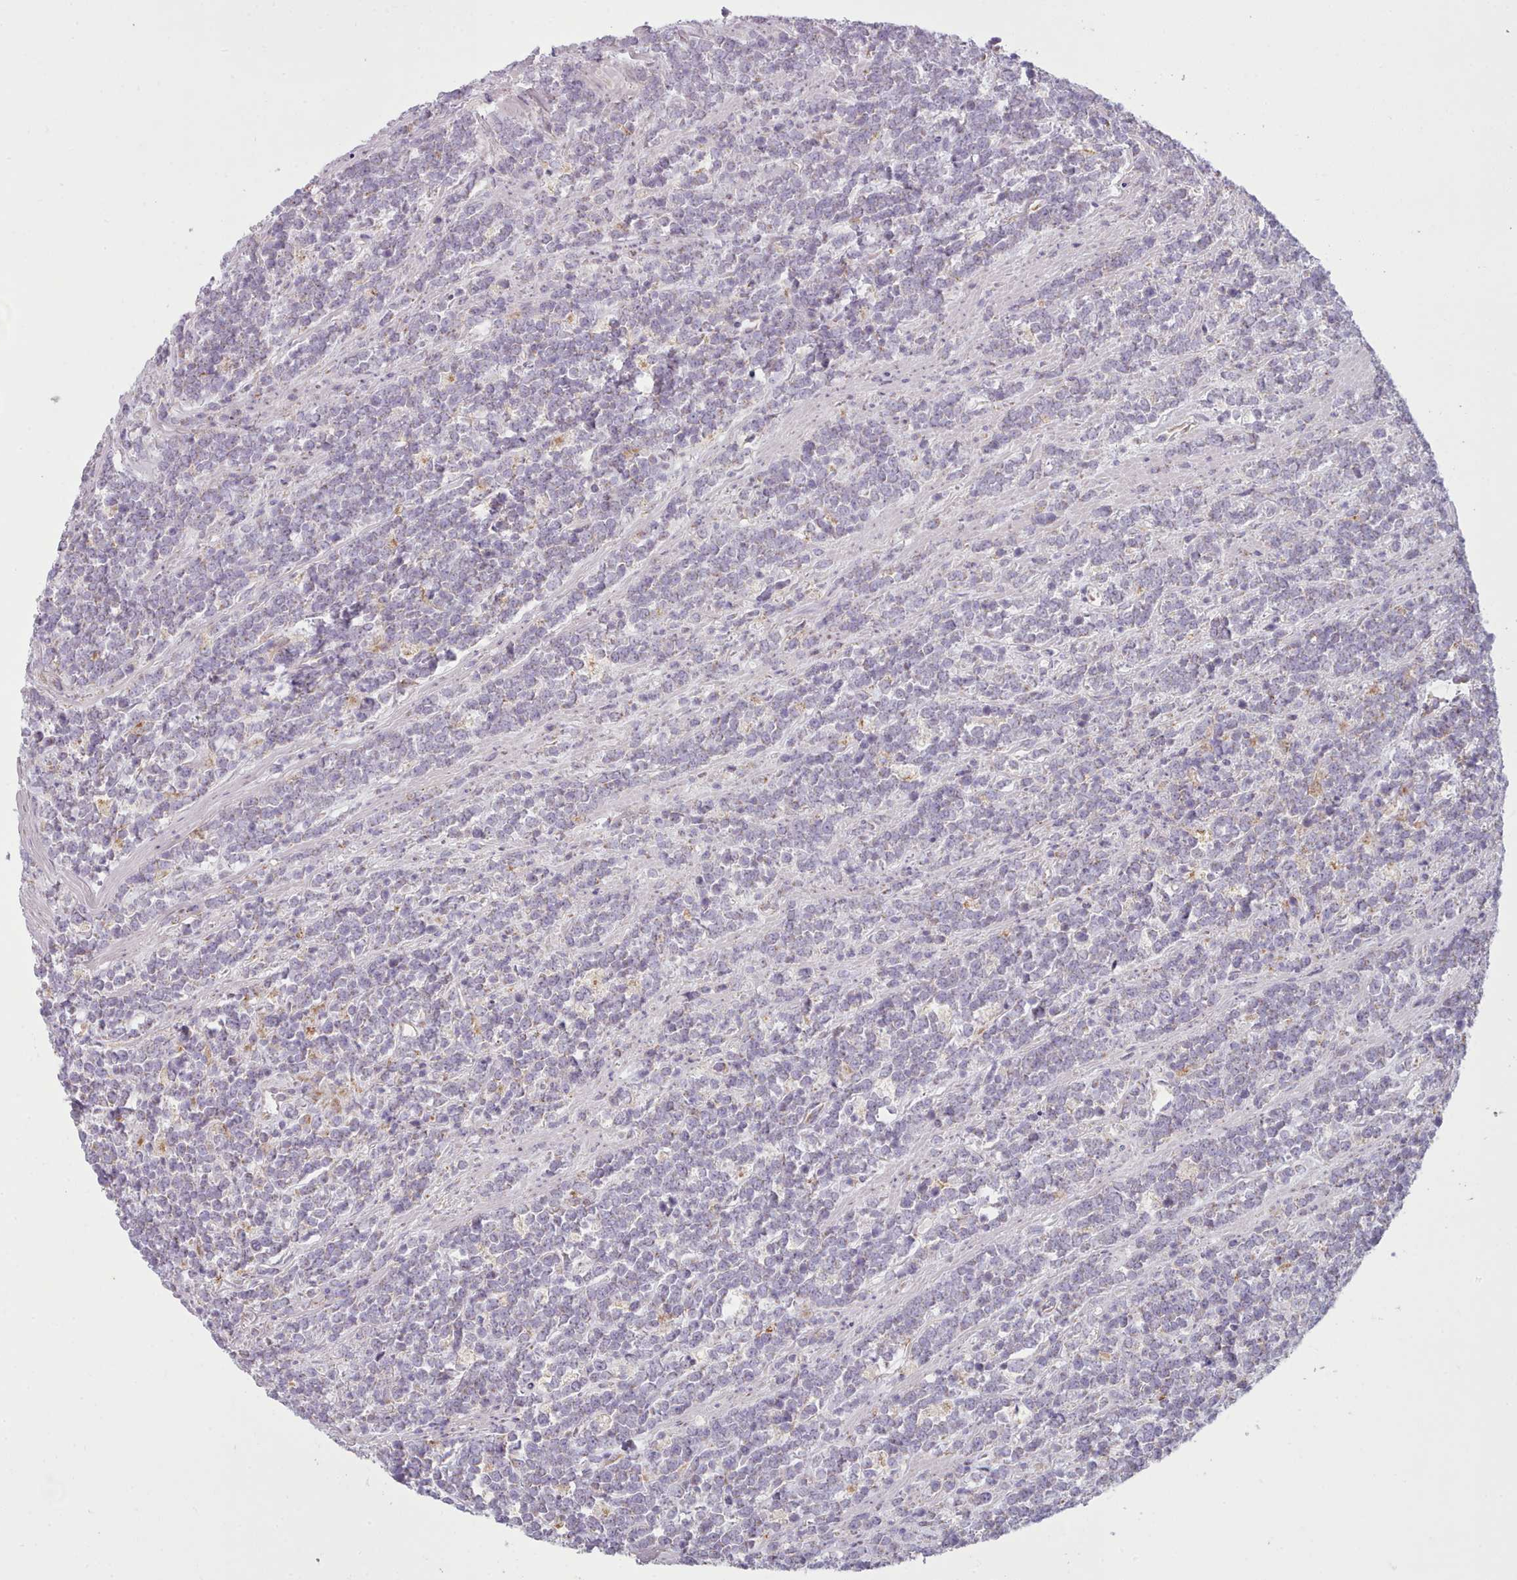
{"staining": {"intensity": "negative", "quantity": "none", "location": "none"}, "tissue": "lymphoma", "cell_type": "Tumor cells", "image_type": "cancer", "snomed": [{"axis": "morphology", "description": "Malignant lymphoma, non-Hodgkin's type, High grade"}, {"axis": "topography", "description": "Small intestine"}, {"axis": "topography", "description": "Colon"}], "caption": "IHC of malignant lymphoma, non-Hodgkin's type (high-grade) exhibits no expression in tumor cells.", "gene": "SLC52A3", "patient": {"sex": "male", "age": 8}}